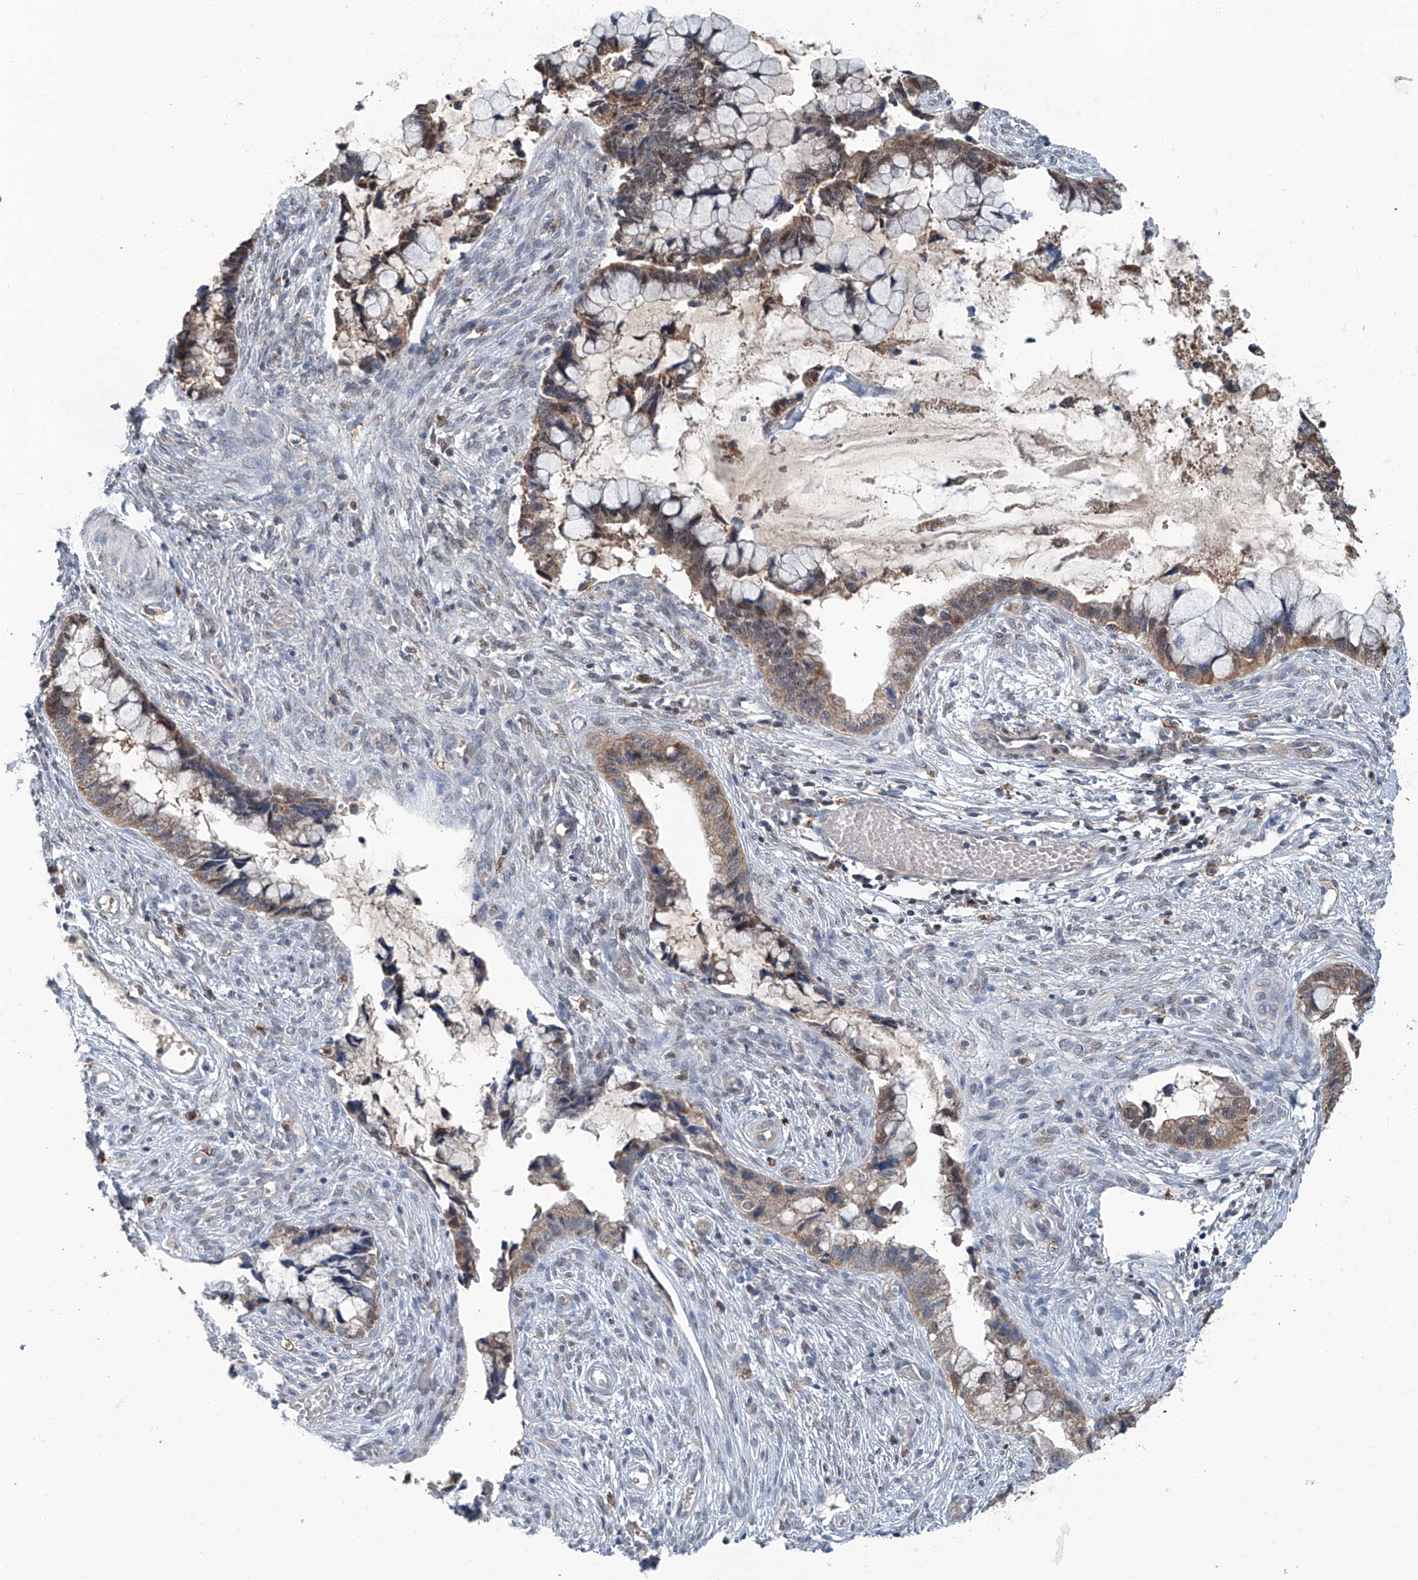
{"staining": {"intensity": "moderate", "quantity": ">75%", "location": "cytoplasmic/membranous"}, "tissue": "cervical cancer", "cell_type": "Tumor cells", "image_type": "cancer", "snomed": [{"axis": "morphology", "description": "Adenocarcinoma, NOS"}, {"axis": "topography", "description": "Cervix"}], "caption": "Moderate cytoplasmic/membranous positivity is present in approximately >75% of tumor cells in cervical adenocarcinoma.", "gene": "CLK1", "patient": {"sex": "female", "age": 44}}